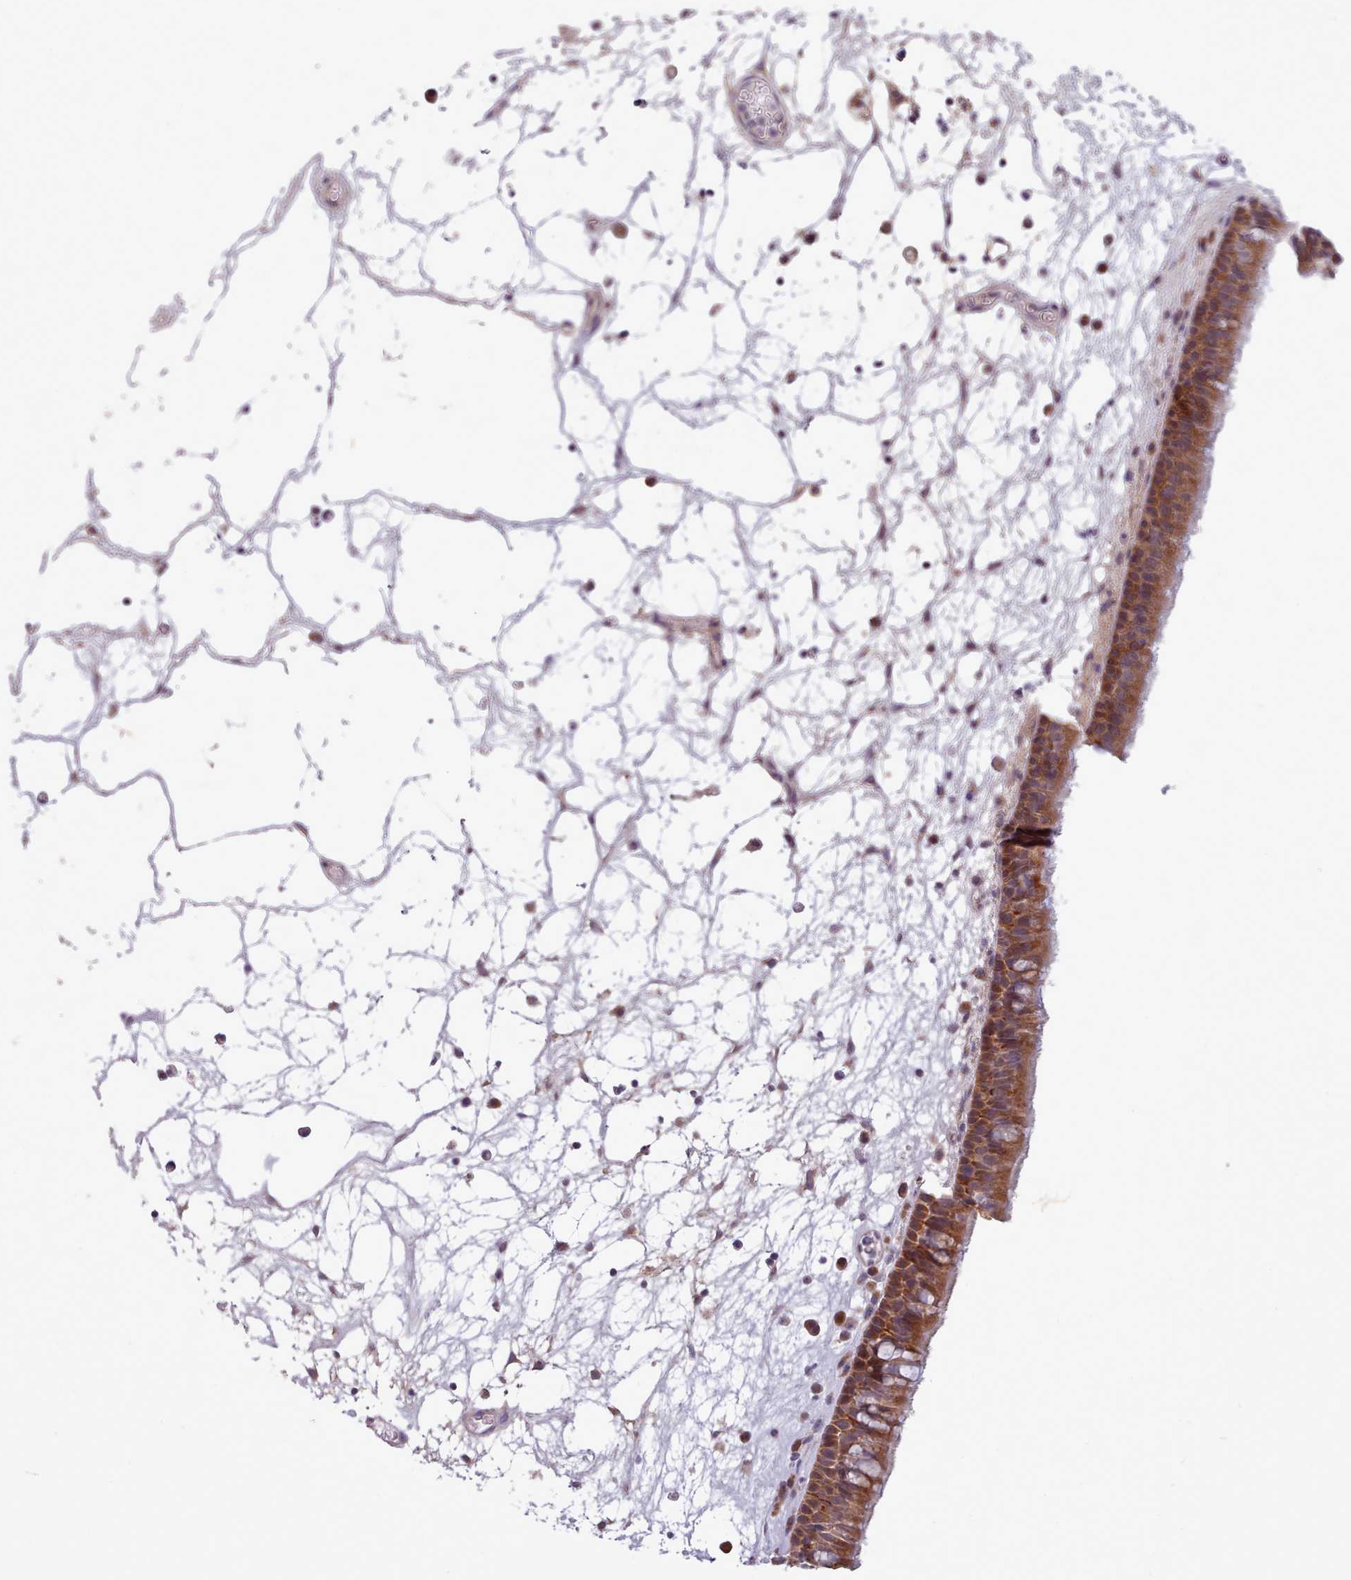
{"staining": {"intensity": "strong", "quantity": ">75%", "location": "cytoplasmic/membranous"}, "tissue": "nasopharynx", "cell_type": "Respiratory epithelial cells", "image_type": "normal", "snomed": [{"axis": "morphology", "description": "Normal tissue, NOS"}, {"axis": "morphology", "description": "Inflammation, NOS"}, {"axis": "morphology", "description": "Malignant melanoma, Metastatic site"}, {"axis": "topography", "description": "Nasopharynx"}], "caption": "The photomicrograph exhibits immunohistochemical staining of normal nasopharynx. There is strong cytoplasmic/membranous positivity is present in about >75% of respiratory epithelial cells.", "gene": "NMRK1", "patient": {"sex": "male", "age": 70}}